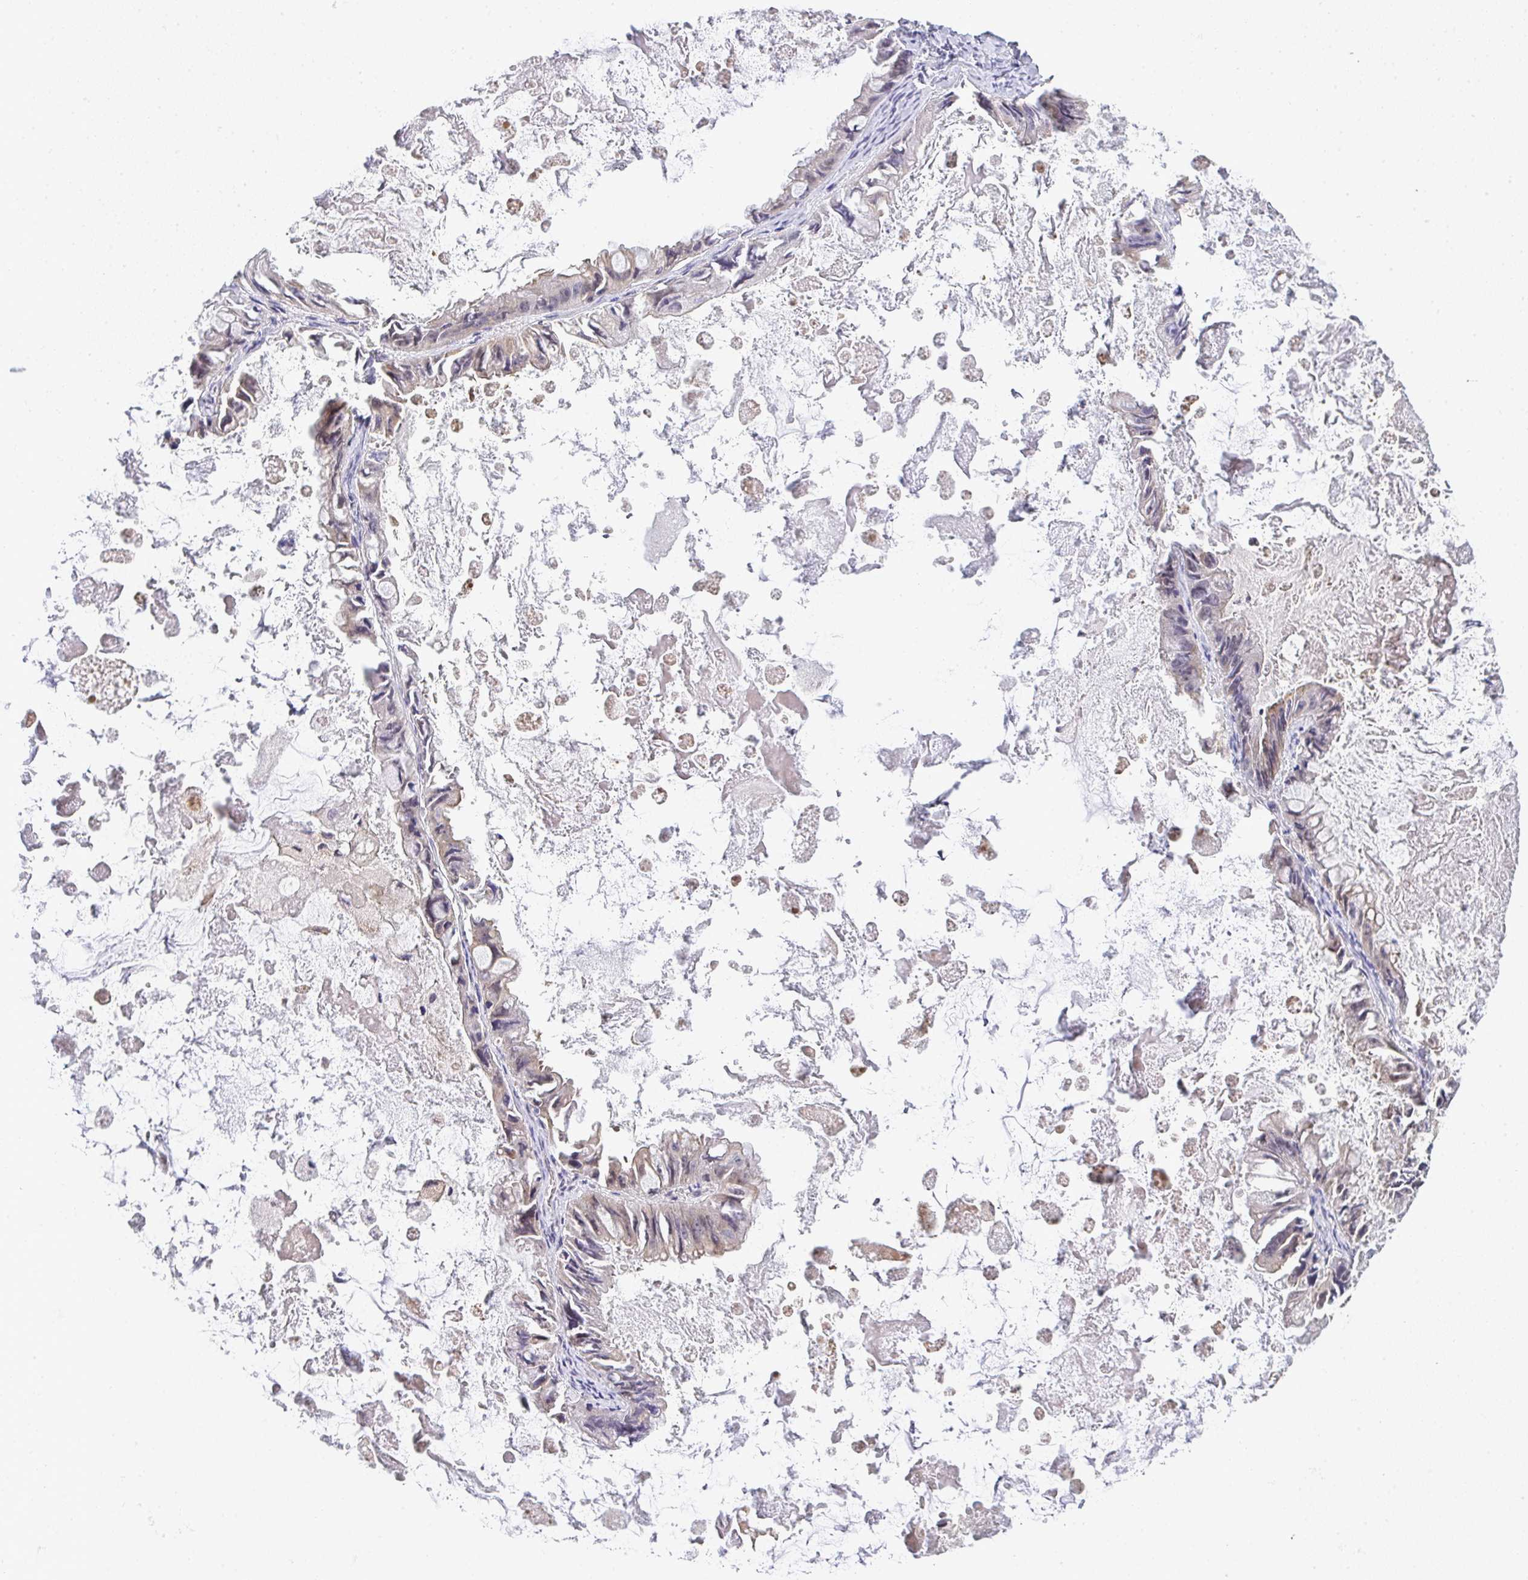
{"staining": {"intensity": "moderate", "quantity": "25%-75%", "location": "cytoplasmic/membranous"}, "tissue": "ovarian cancer", "cell_type": "Tumor cells", "image_type": "cancer", "snomed": [{"axis": "morphology", "description": "Cystadenocarcinoma, mucinous, NOS"}, {"axis": "topography", "description": "Ovary"}], "caption": "Moderate cytoplasmic/membranous expression for a protein is appreciated in approximately 25%-75% of tumor cells of mucinous cystadenocarcinoma (ovarian) using immunohistochemistry (IHC).", "gene": "EEF1AKMT1", "patient": {"sex": "female", "age": 61}}